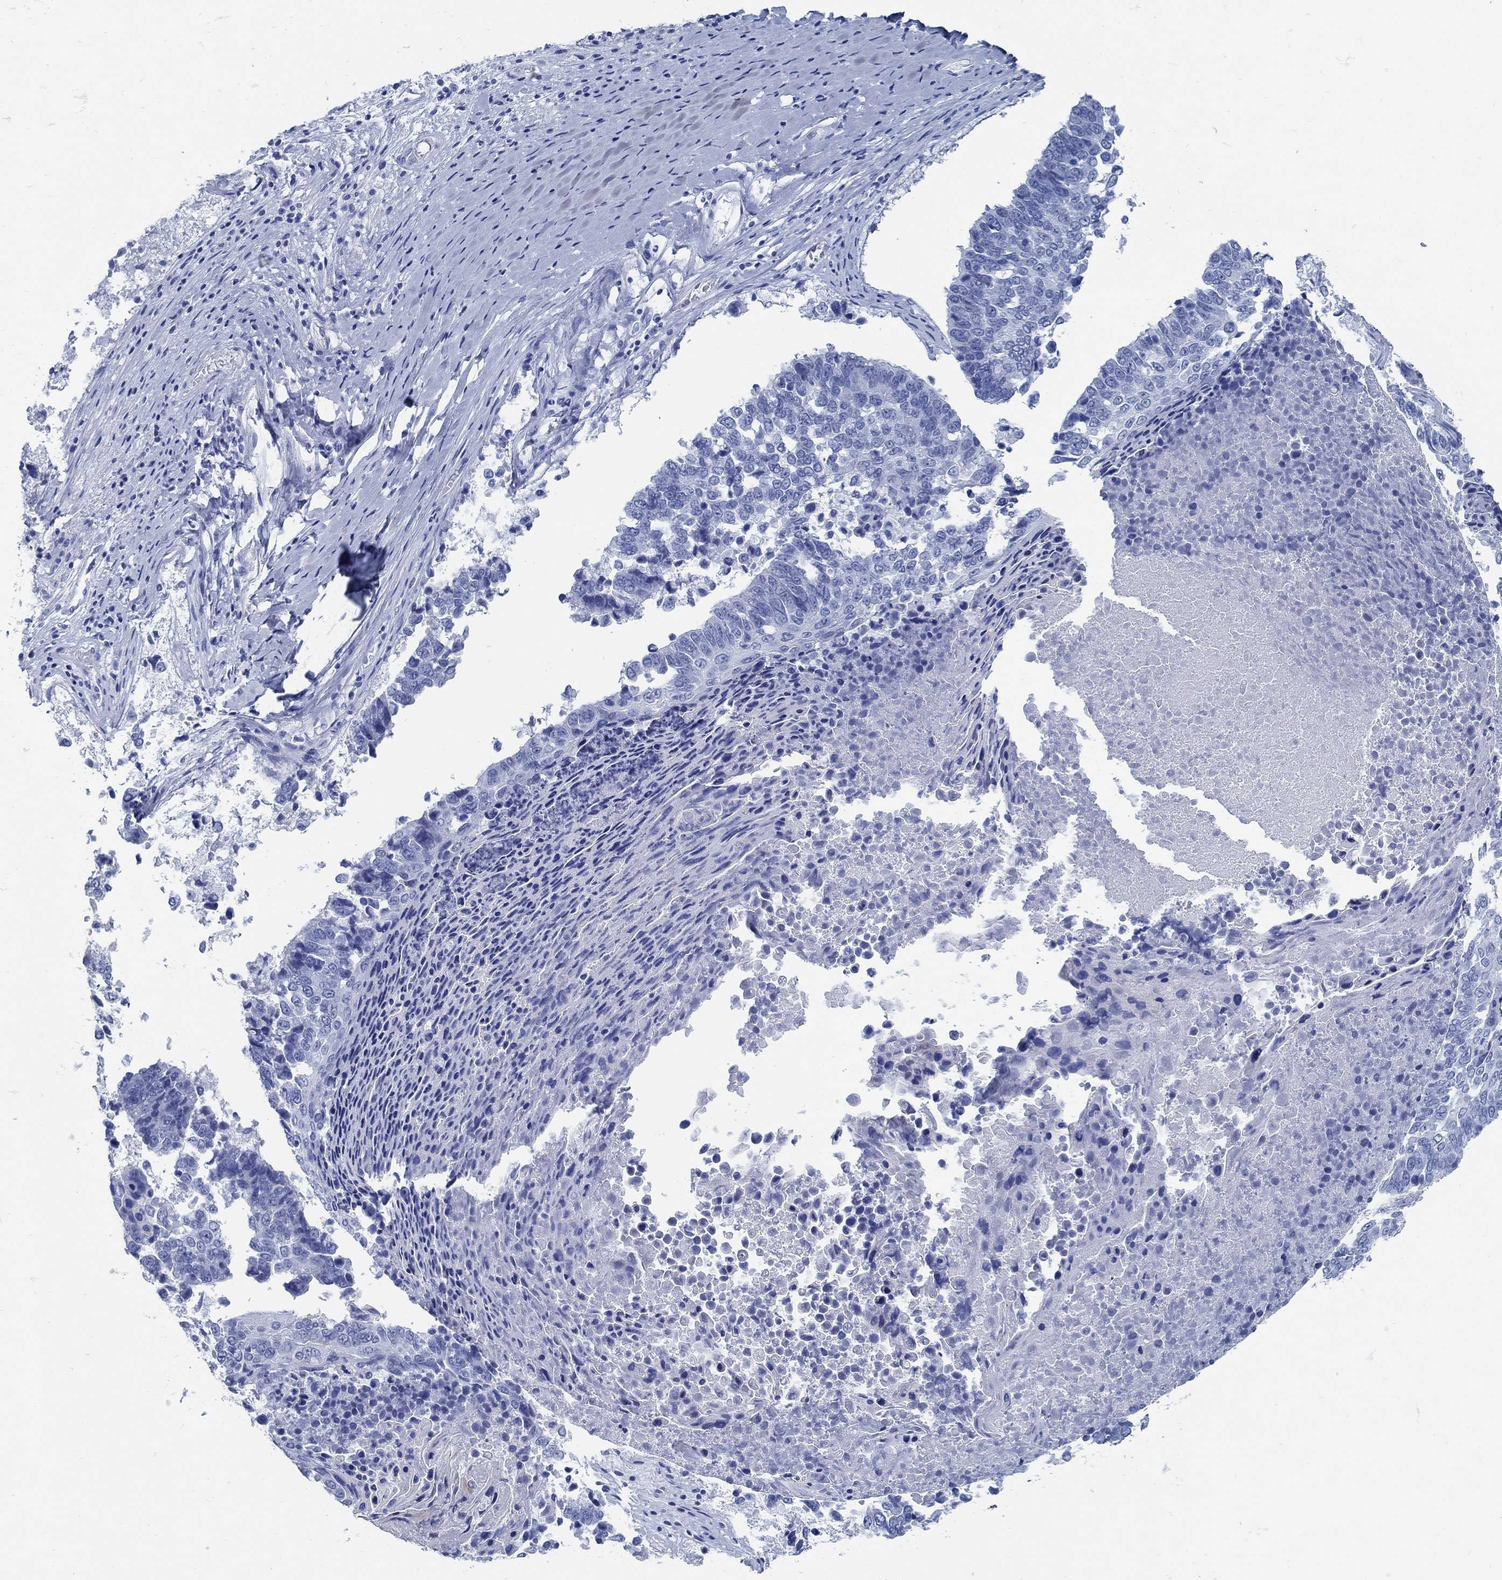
{"staining": {"intensity": "negative", "quantity": "none", "location": "none"}, "tissue": "lung cancer", "cell_type": "Tumor cells", "image_type": "cancer", "snomed": [{"axis": "morphology", "description": "Squamous cell carcinoma, NOS"}, {"axis": "topography", "description": "Lung"}], "caption": "This is an immunohistochemistry photomicrograph of lung squamous cell carcinoma. There is no staining in tumor cells.", "gene": "SLC45A1", "patient": {"sex": "male", "age": 73}}